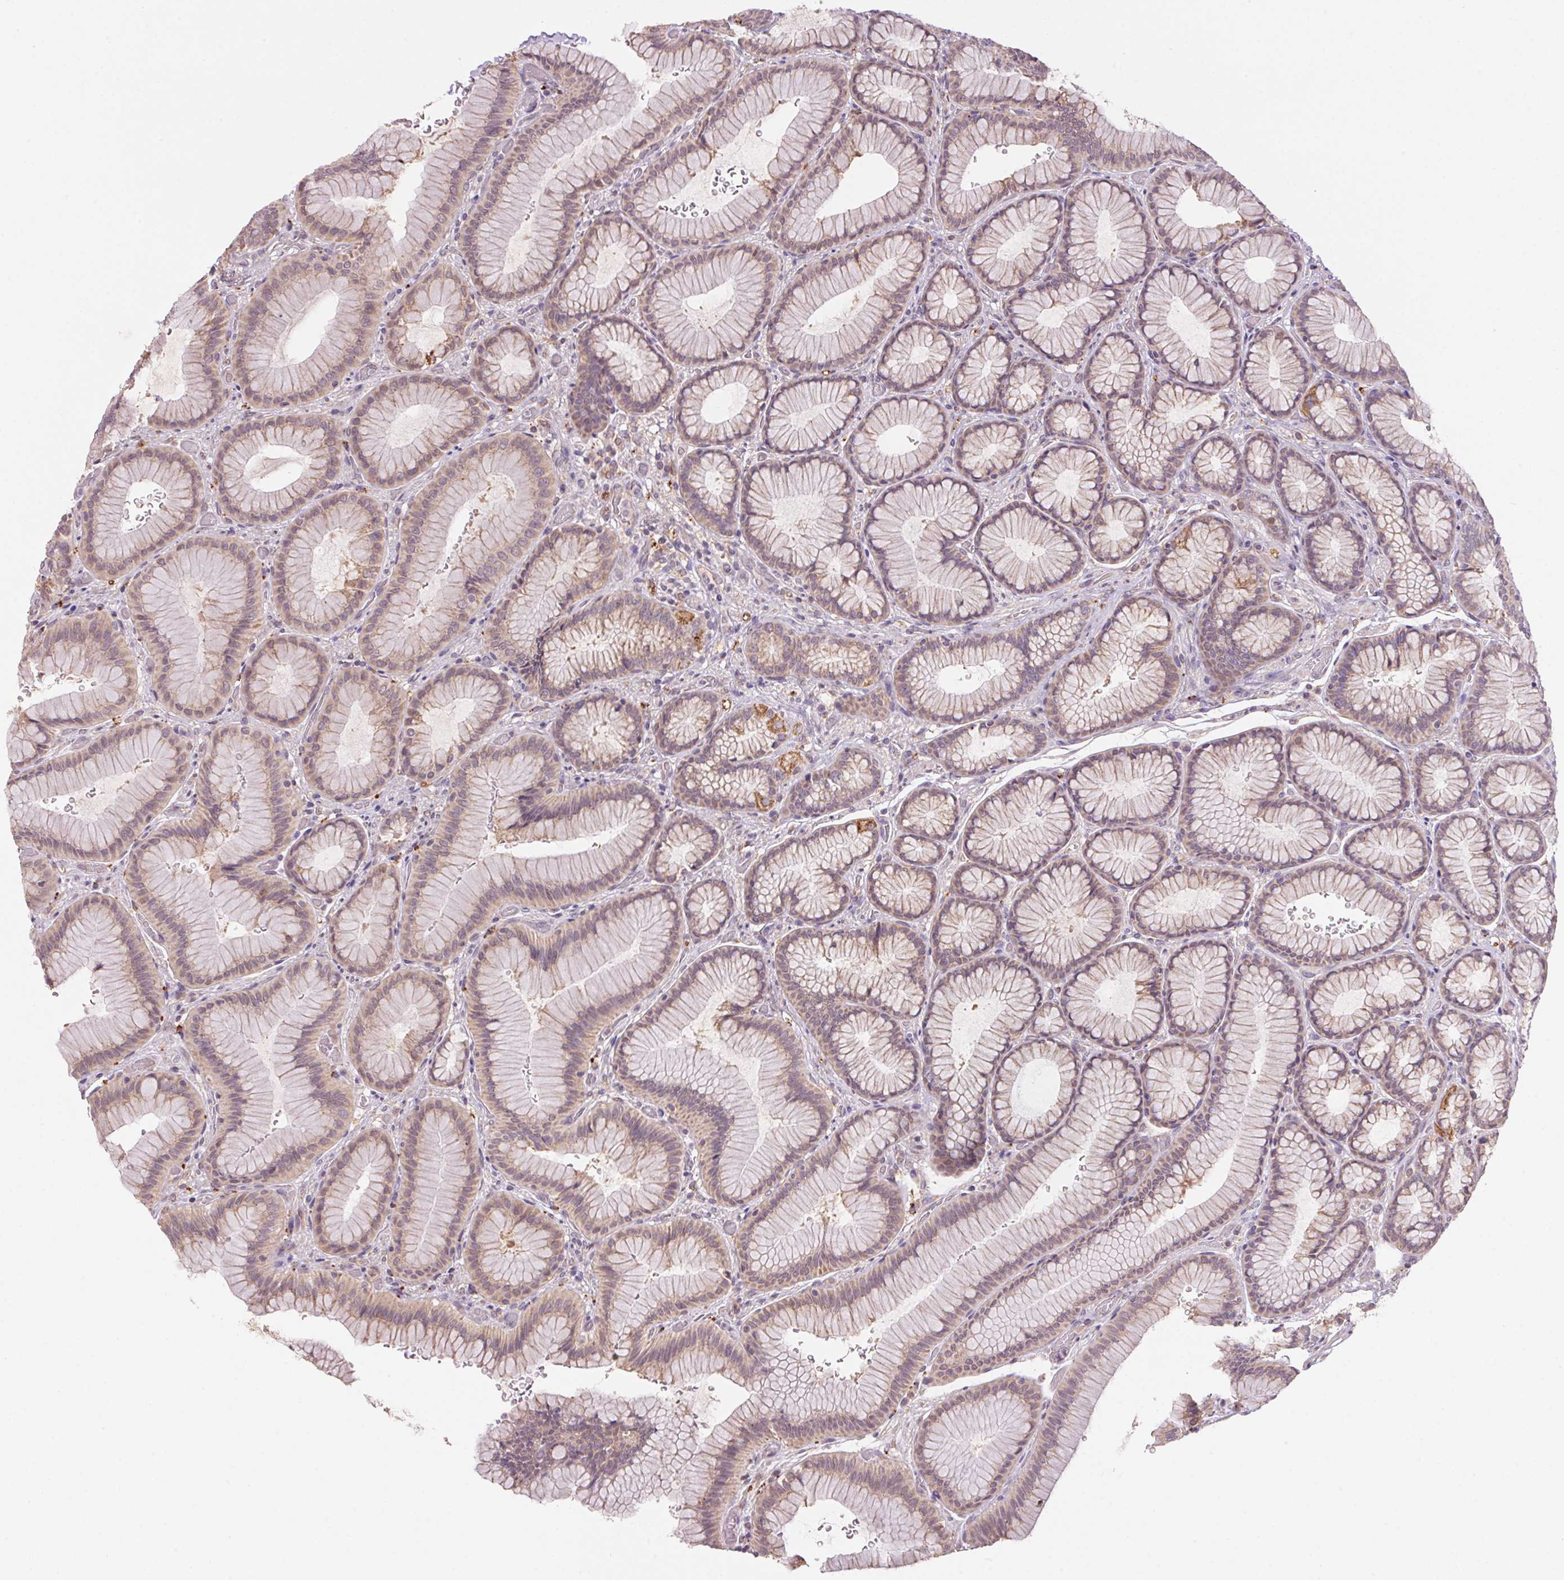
{"staining": {"intensity": "moderate", "quantity": "25%-75%", "location": "cytoplasmic/membranous"}, "tissue": "stomach", "cell_type": "Glandular cells", "image_type": "normal", "snomed": [{"axis": "morphology", "description": "Normal tissue, NOS"}, {"axis": "morphology", "description": "Adenocarcinoma, NOS"}, {"axis": "morphology", "description": "Adenocarcinoma, High grade"}, {"axis": "topography", "description": "Stomach, upper"}, {"axis": "topography", "description": "Stomach"}], "caption": "Moderate cytoplasmic/membranous staining is appreciated in approximately 25%-75% of glandular cells in unremarkable stomach. The staining was performed using DAB (3,3'-diaminobenzidine), with brown indicating positive protein expression. Nuclei are stained blue with hematoxylin.", "gene": "ADH5", "patient": {"sex": "female", "age": 65}}